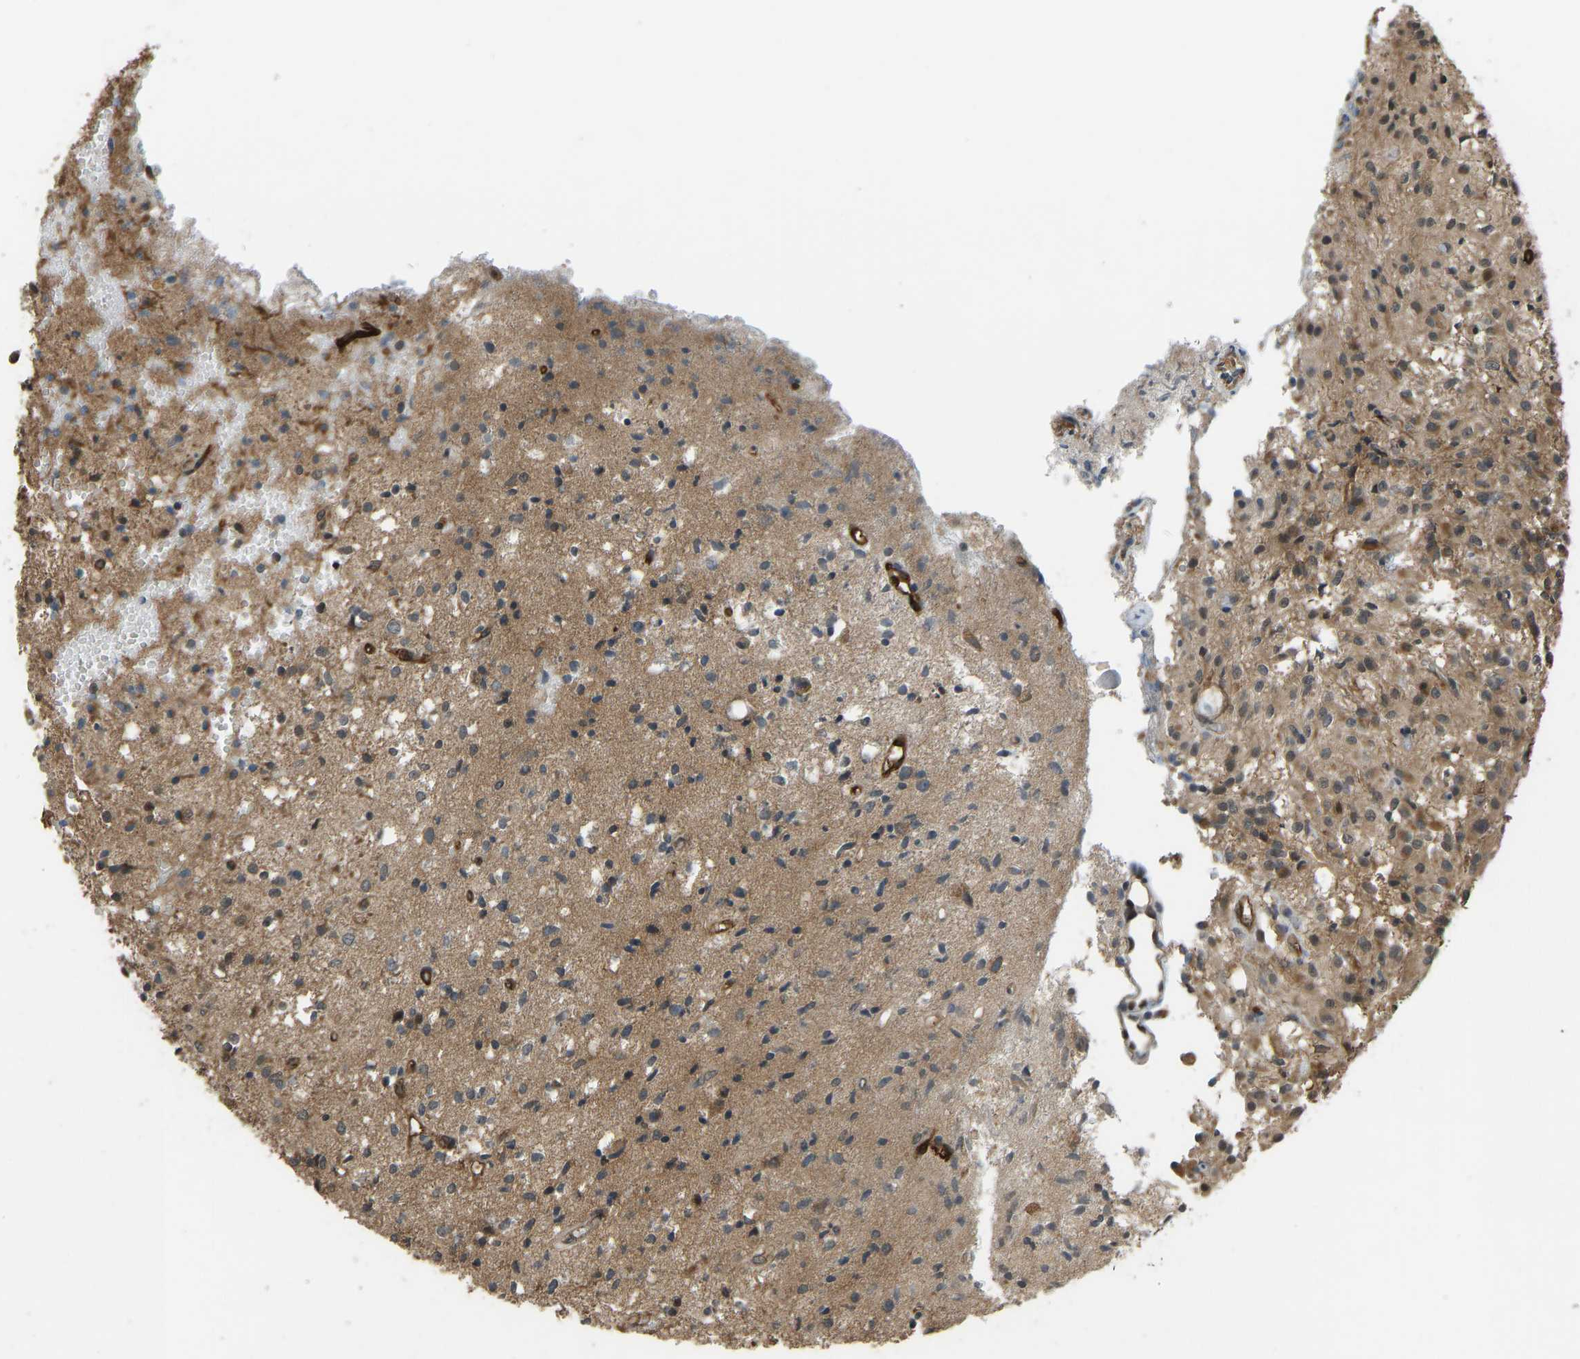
{"staining": {"intensity": "moderate", "quantity": ">75%", "location": "cytoplasmic/membranous"}, "tissue": "glioma", "cell_type": "Tumor cells", "image_type": "cancer", "snomed": [{"axis": "morphology", "description": "Glioma, malignant, High grade"}, {"axis": "topography", "description": "Brain"}], "caption": "Brown immunohistochemical staining in malignant glioma (high-grade) displays moderate cytoplasmic/membranous positivity in approximately >75% of tumor cells.", "gene": "CCT8", "patient": {"sex": "female", "age": 59}}